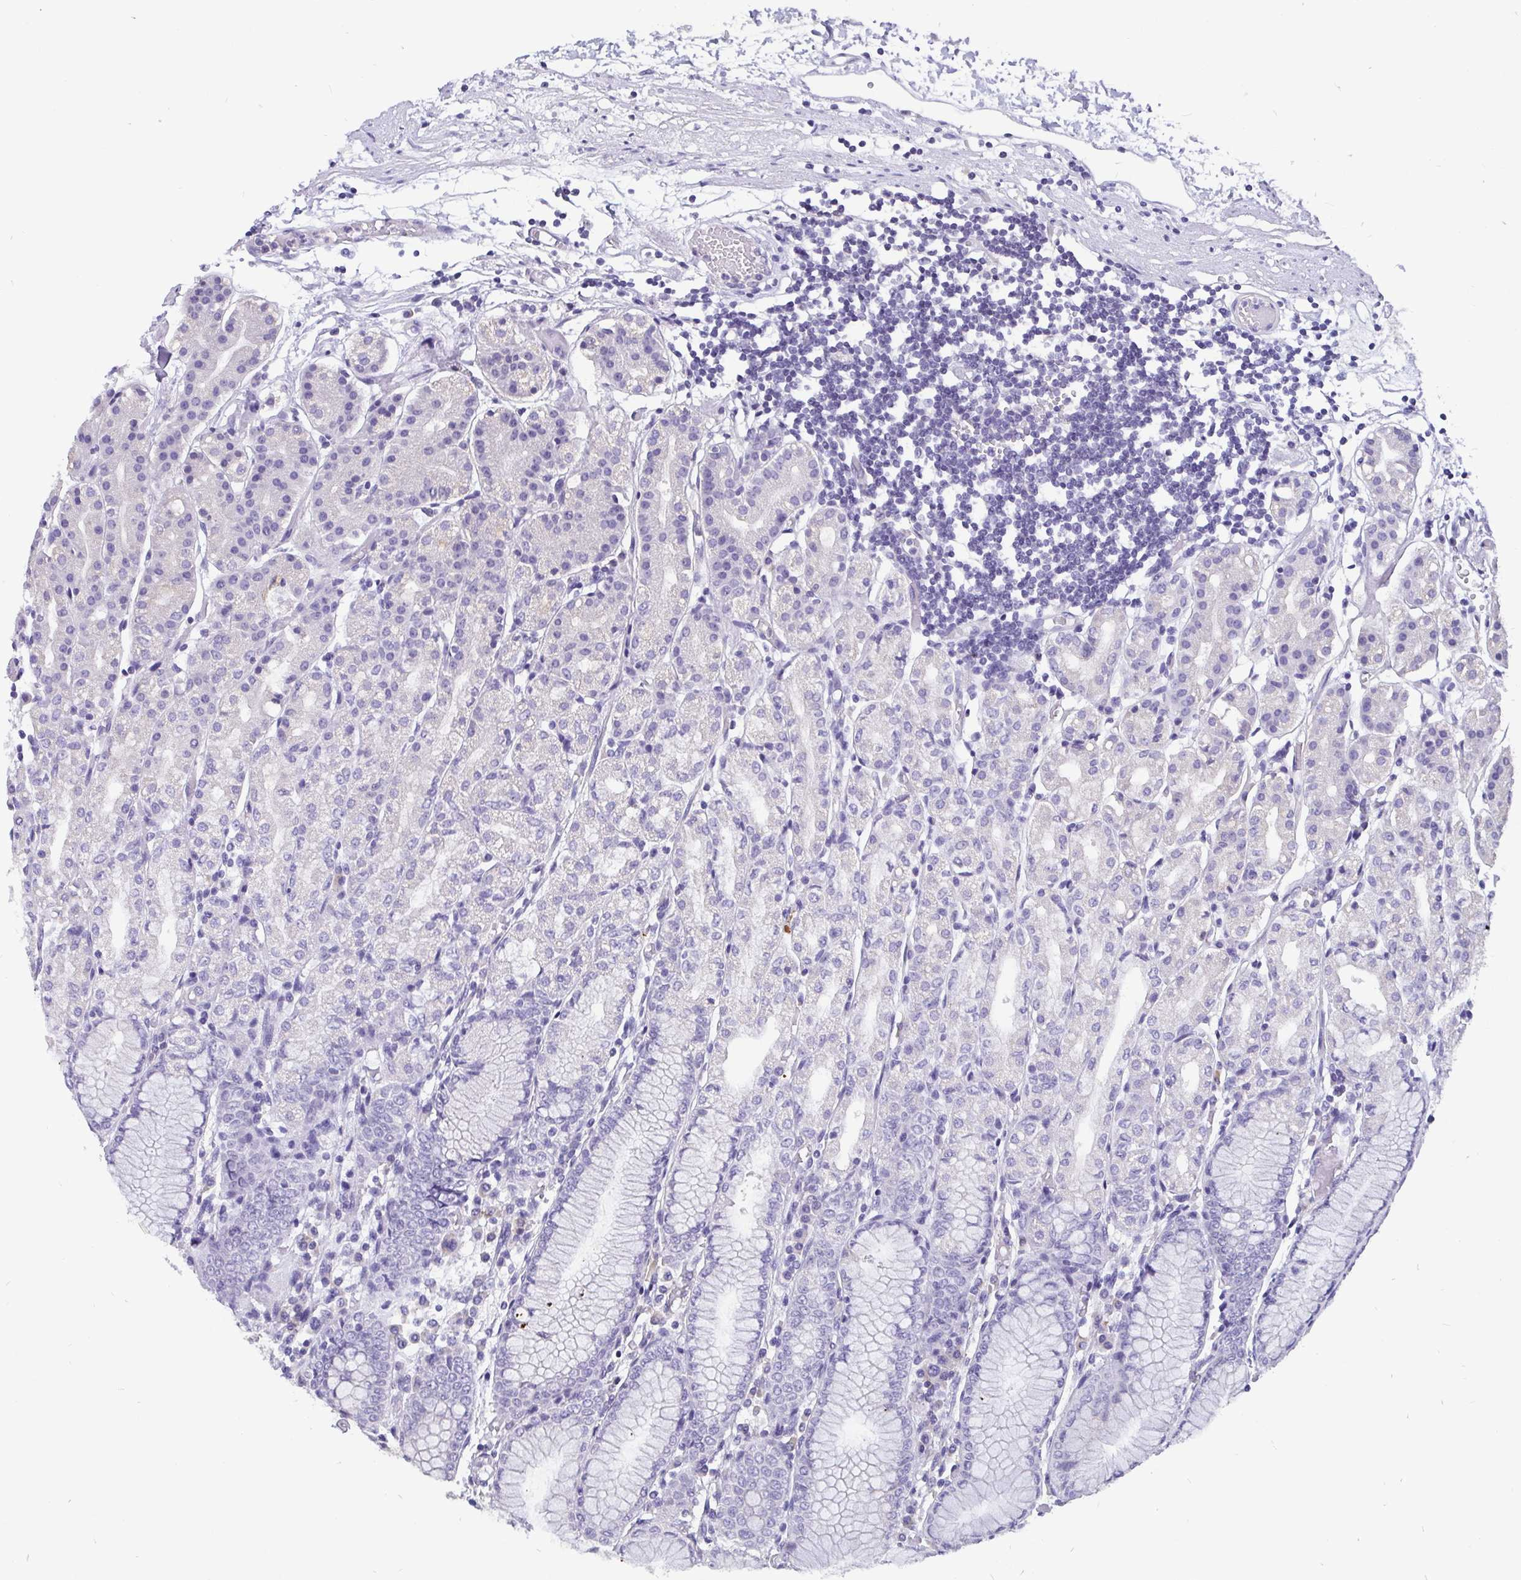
{"staining": {"intensity": "negative", "quantity": "none", "location": "none"}, "tissue": "stomach", "cell_type": "Glandular cells", "image_type": "normal", "snomed": [{"axis": "morphology", "description": "Normal tissue, NOS"}, {"axis": "topography", "description": "Stomach"}], "caption": "DAB (3,3'-diaminobenzidine) immunohistochemical staining of benign human stomach demonstrates no significant staining in glandular cells.", "gene": "ADAMTS6", "patient": {"sex": "female", "age": 57}}